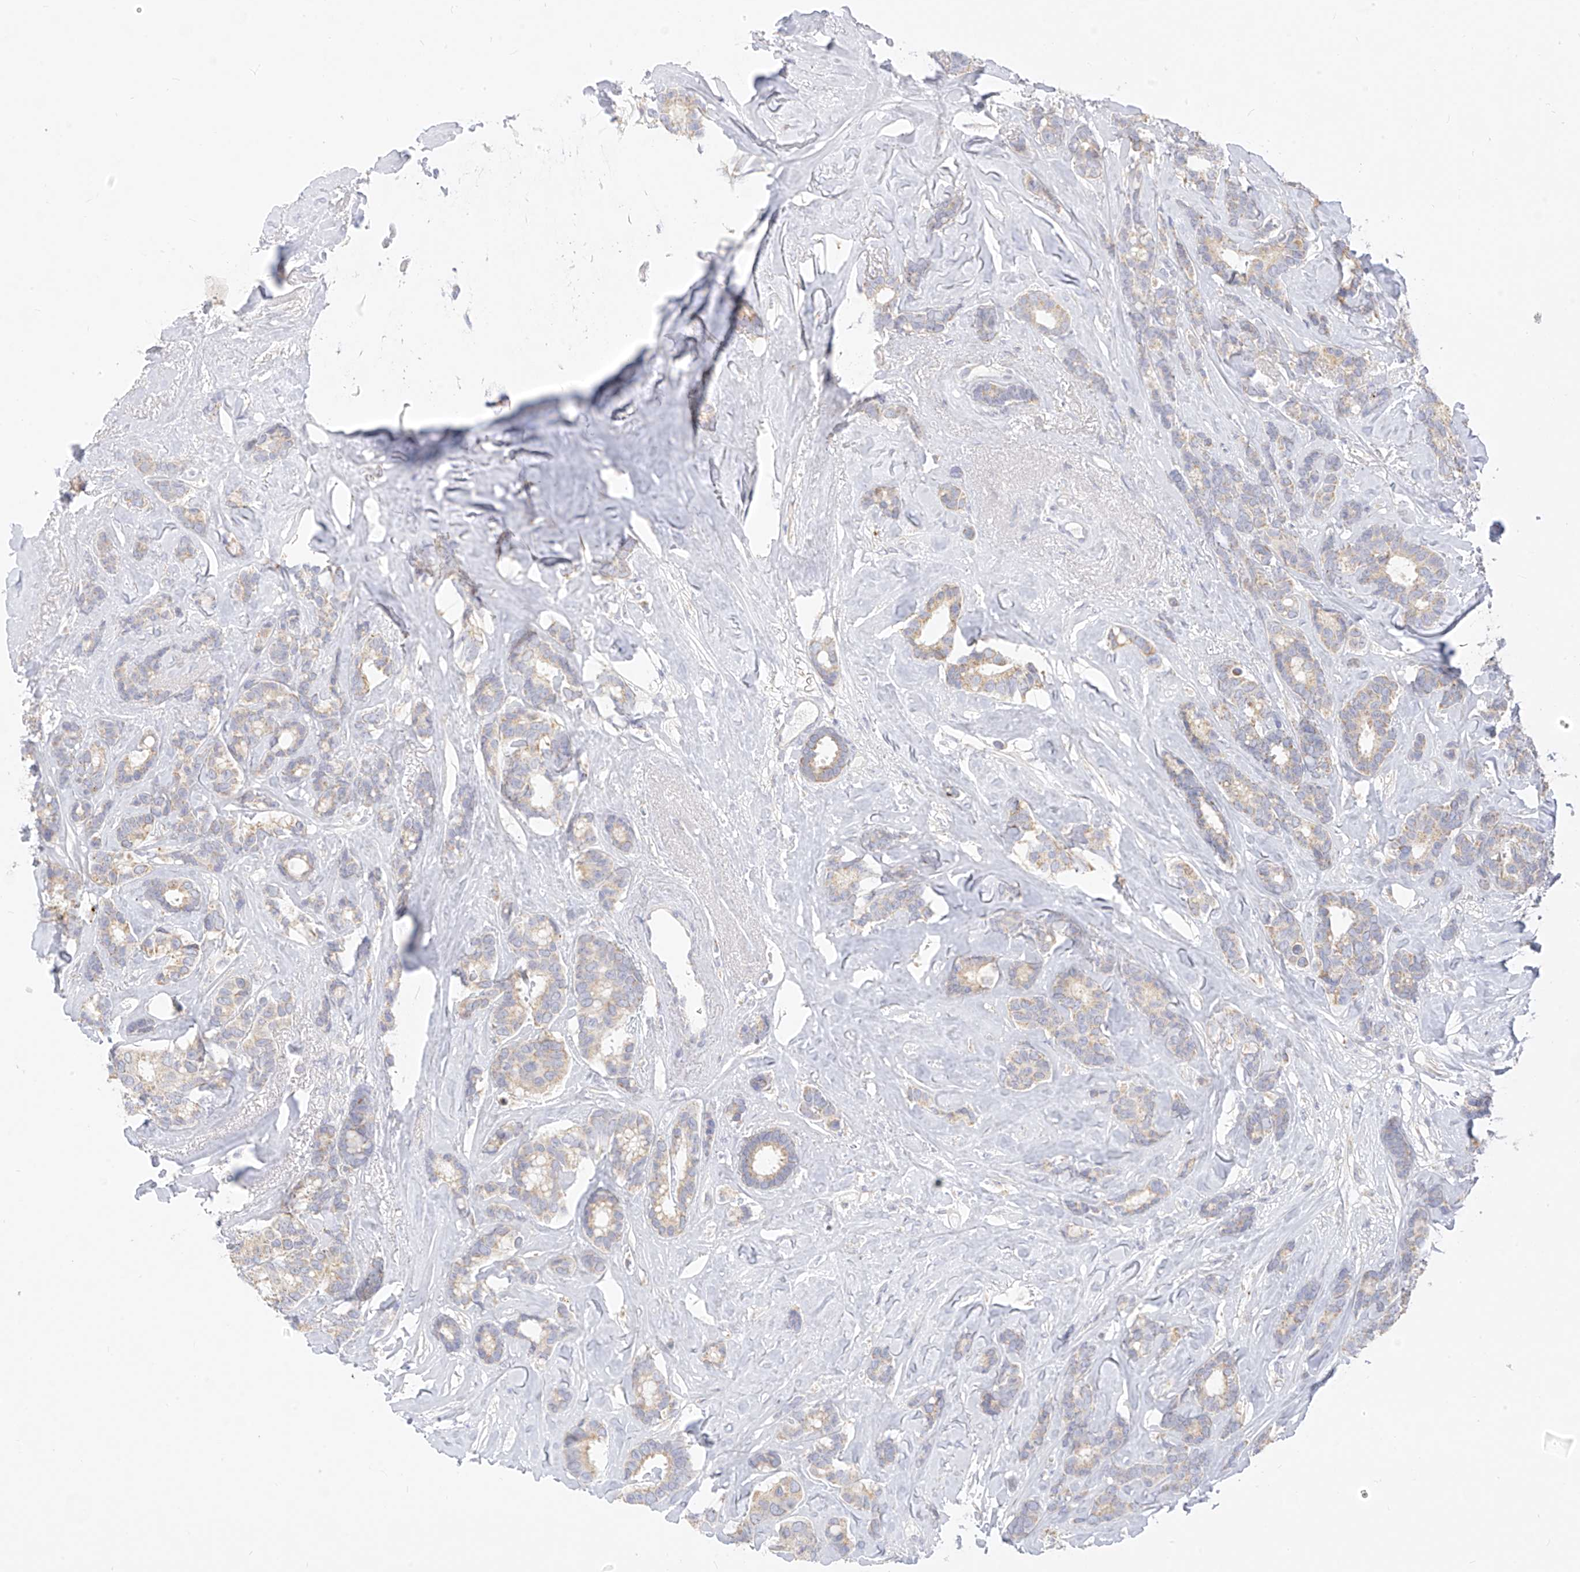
{"staining": {"intensity": "weak", "quantity": "25%-75%", "location": "cytoplasmic/membranous"}, "tissue": "breast cancer", "cell_type": "Tumor cells", "image_type": "cancer", "snomed": [{"axis": "morphology", "description": "Duct carcinoma"}, {"axis": "topography", "description": "Breast"}], "caption": "Immunohistochemical staining of human breast intraductal carcinoma shows weak cytoplasmic/membranous protein expression in about 25%-75% of tumor cells.", "gene": "ZNF404", "patient": {"sex": "female", "age": 87}}